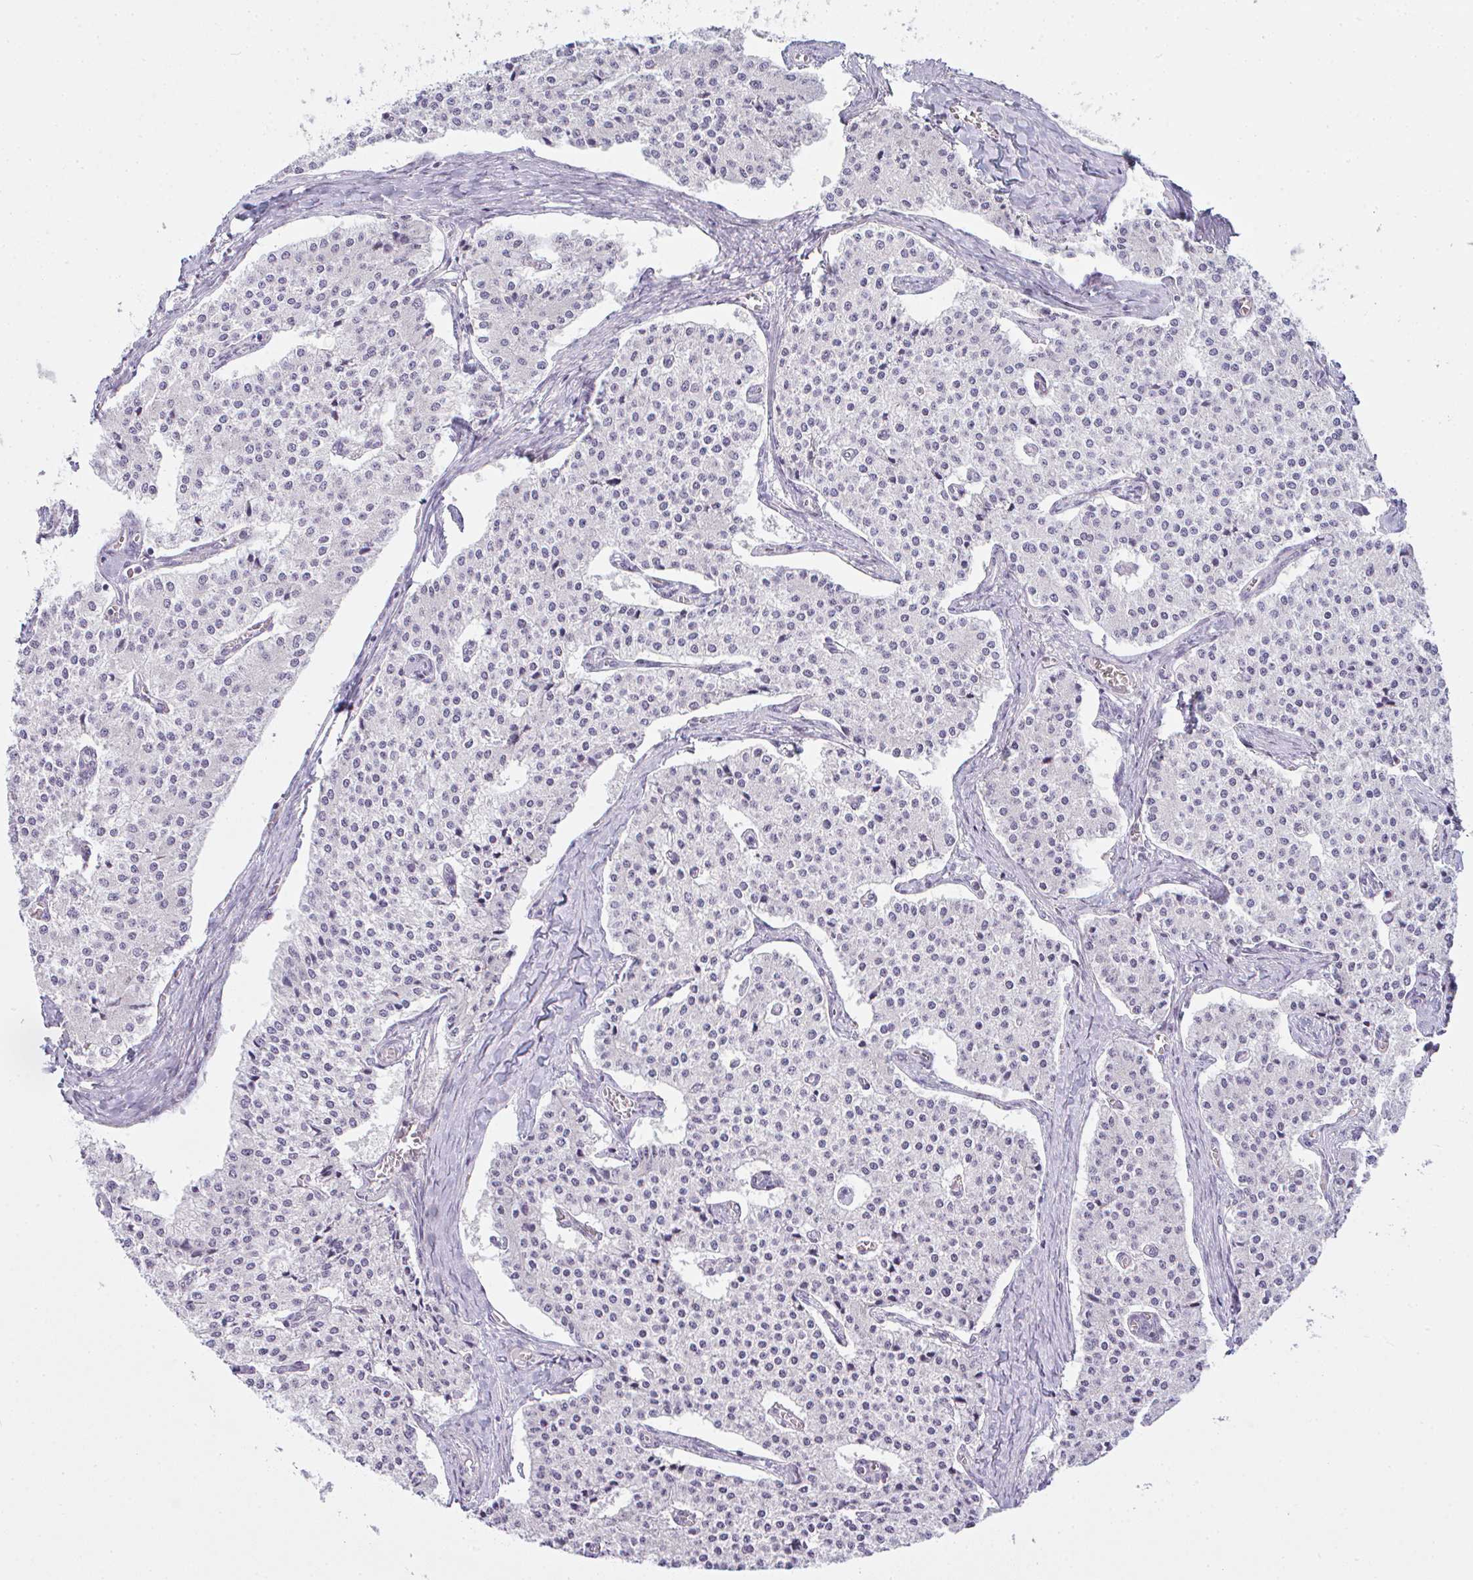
{"staining": {"intensity": "negative", "quantity": "none", "location": "none"}, "tissue": "carcinoid", "cell_type": "Tumor cells", "image_type": "cancer", "snomed": [{"axis": "morphology", "description": "Carcinoid, malignant, NOS"}, {"axis": "topography", "description": "Colon"}], "caption": "An immunohistochemistry photomicrograph of malignant carcinoid is shown. There is no staining in tumor cells of malignant carcinoid.", "gene": "CSE1L", "patient": {"sex": "female", "age": 52}}